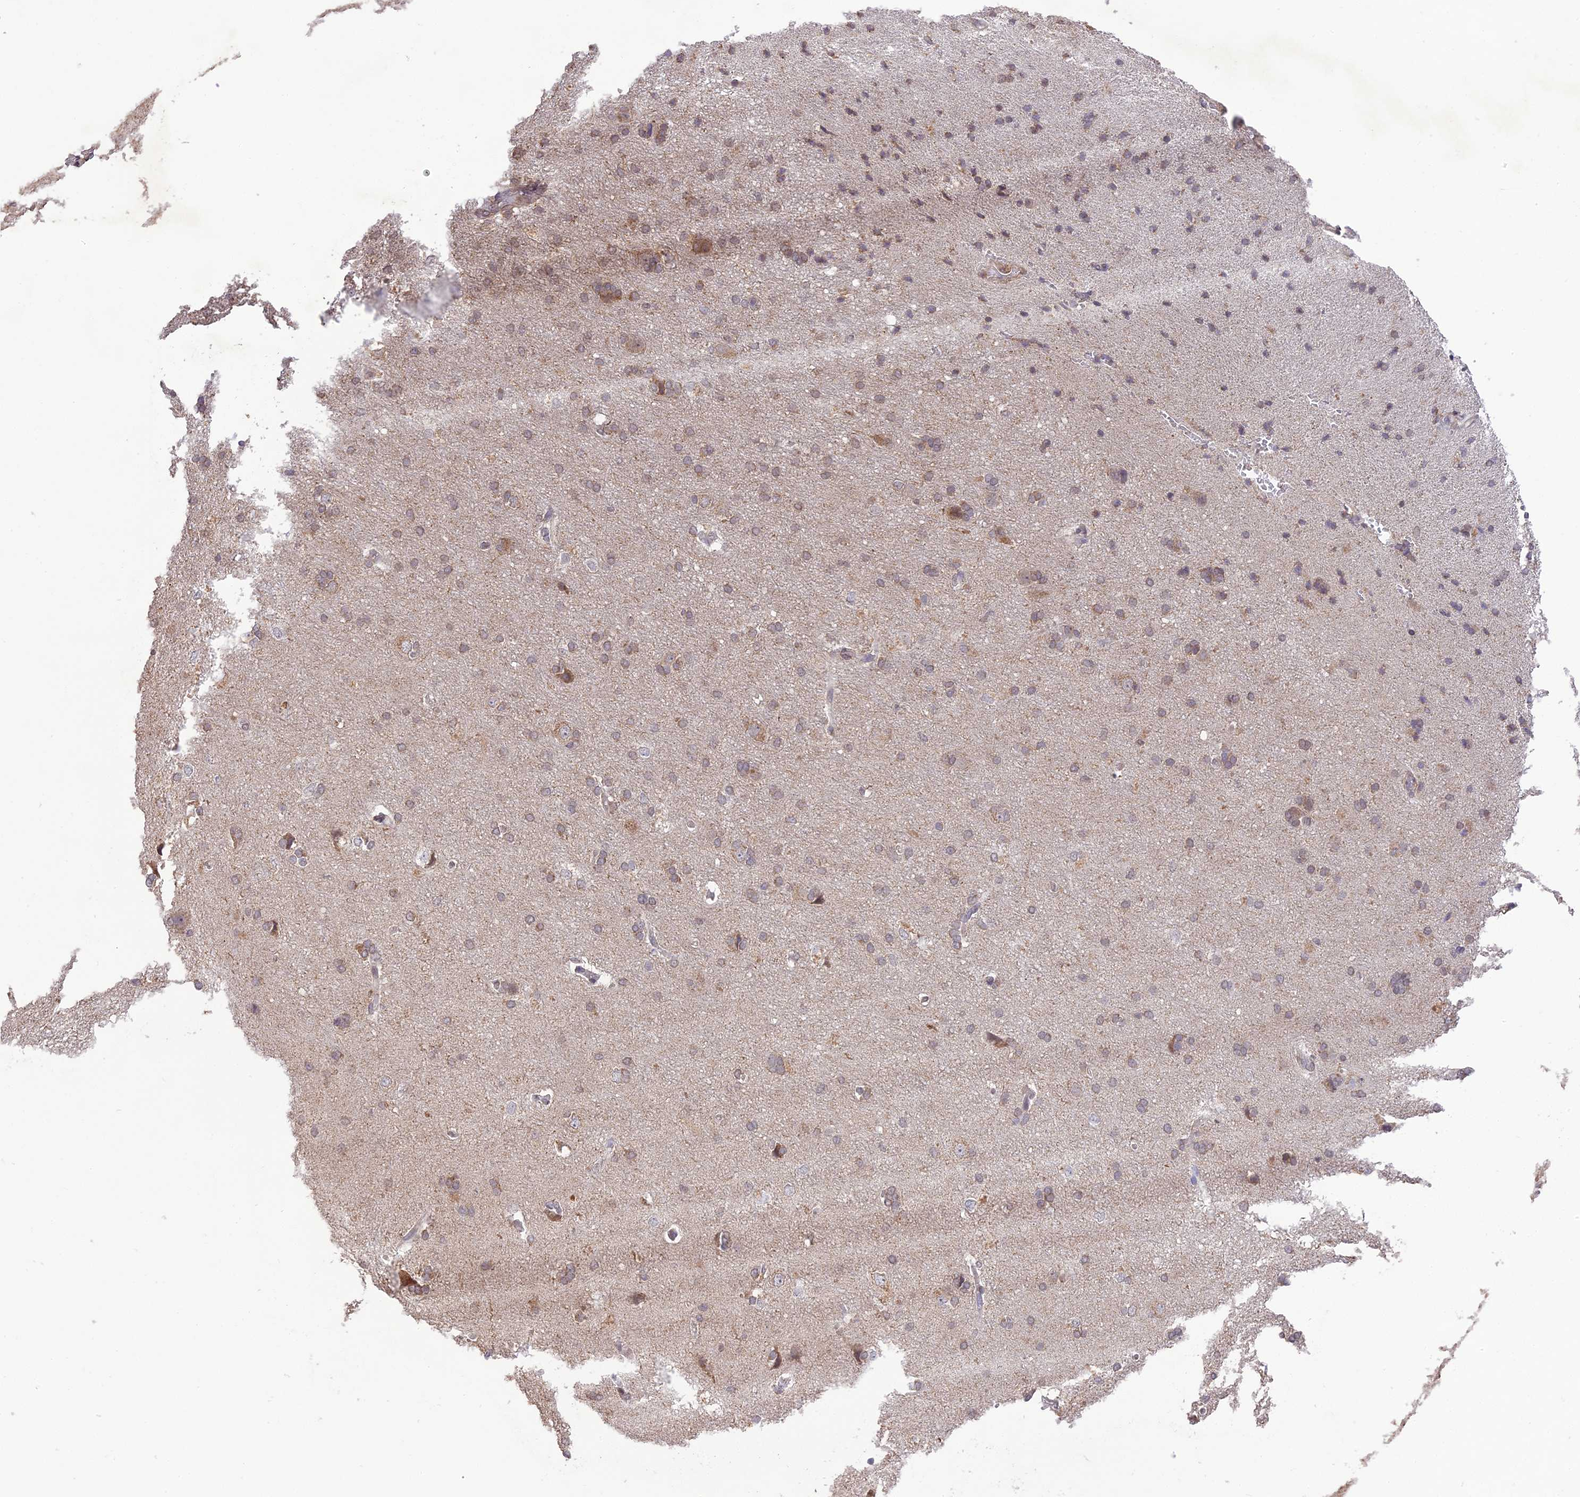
{"staining": {"intensity": "weak", "quantity": "25%-75%", "location": "cytoplasmic/membranous"}, "tissue": "cerebral cortex", "cell_type": "Endothelial cells", "image_type": "normal", "snomed": [{"axis": "morphology", "description": "Normal tissue, NOS"}, {"axis": "topography", "description": "Cerebral cortex"}], "caption": "Immunohistochemistry (IHC) micrograph of unremarkable cerebral cortex: human cerebral cortex stained using immunohistochemistry (IHC) demonstrates low levels of weak protein expression localized specifically in the cytoplasmic/membranous of endothelial cells, appearing as a cytoplasmic/membranous brown color.", "gene": "ERG28", "patient": {"sex": "male", "age": 62}}